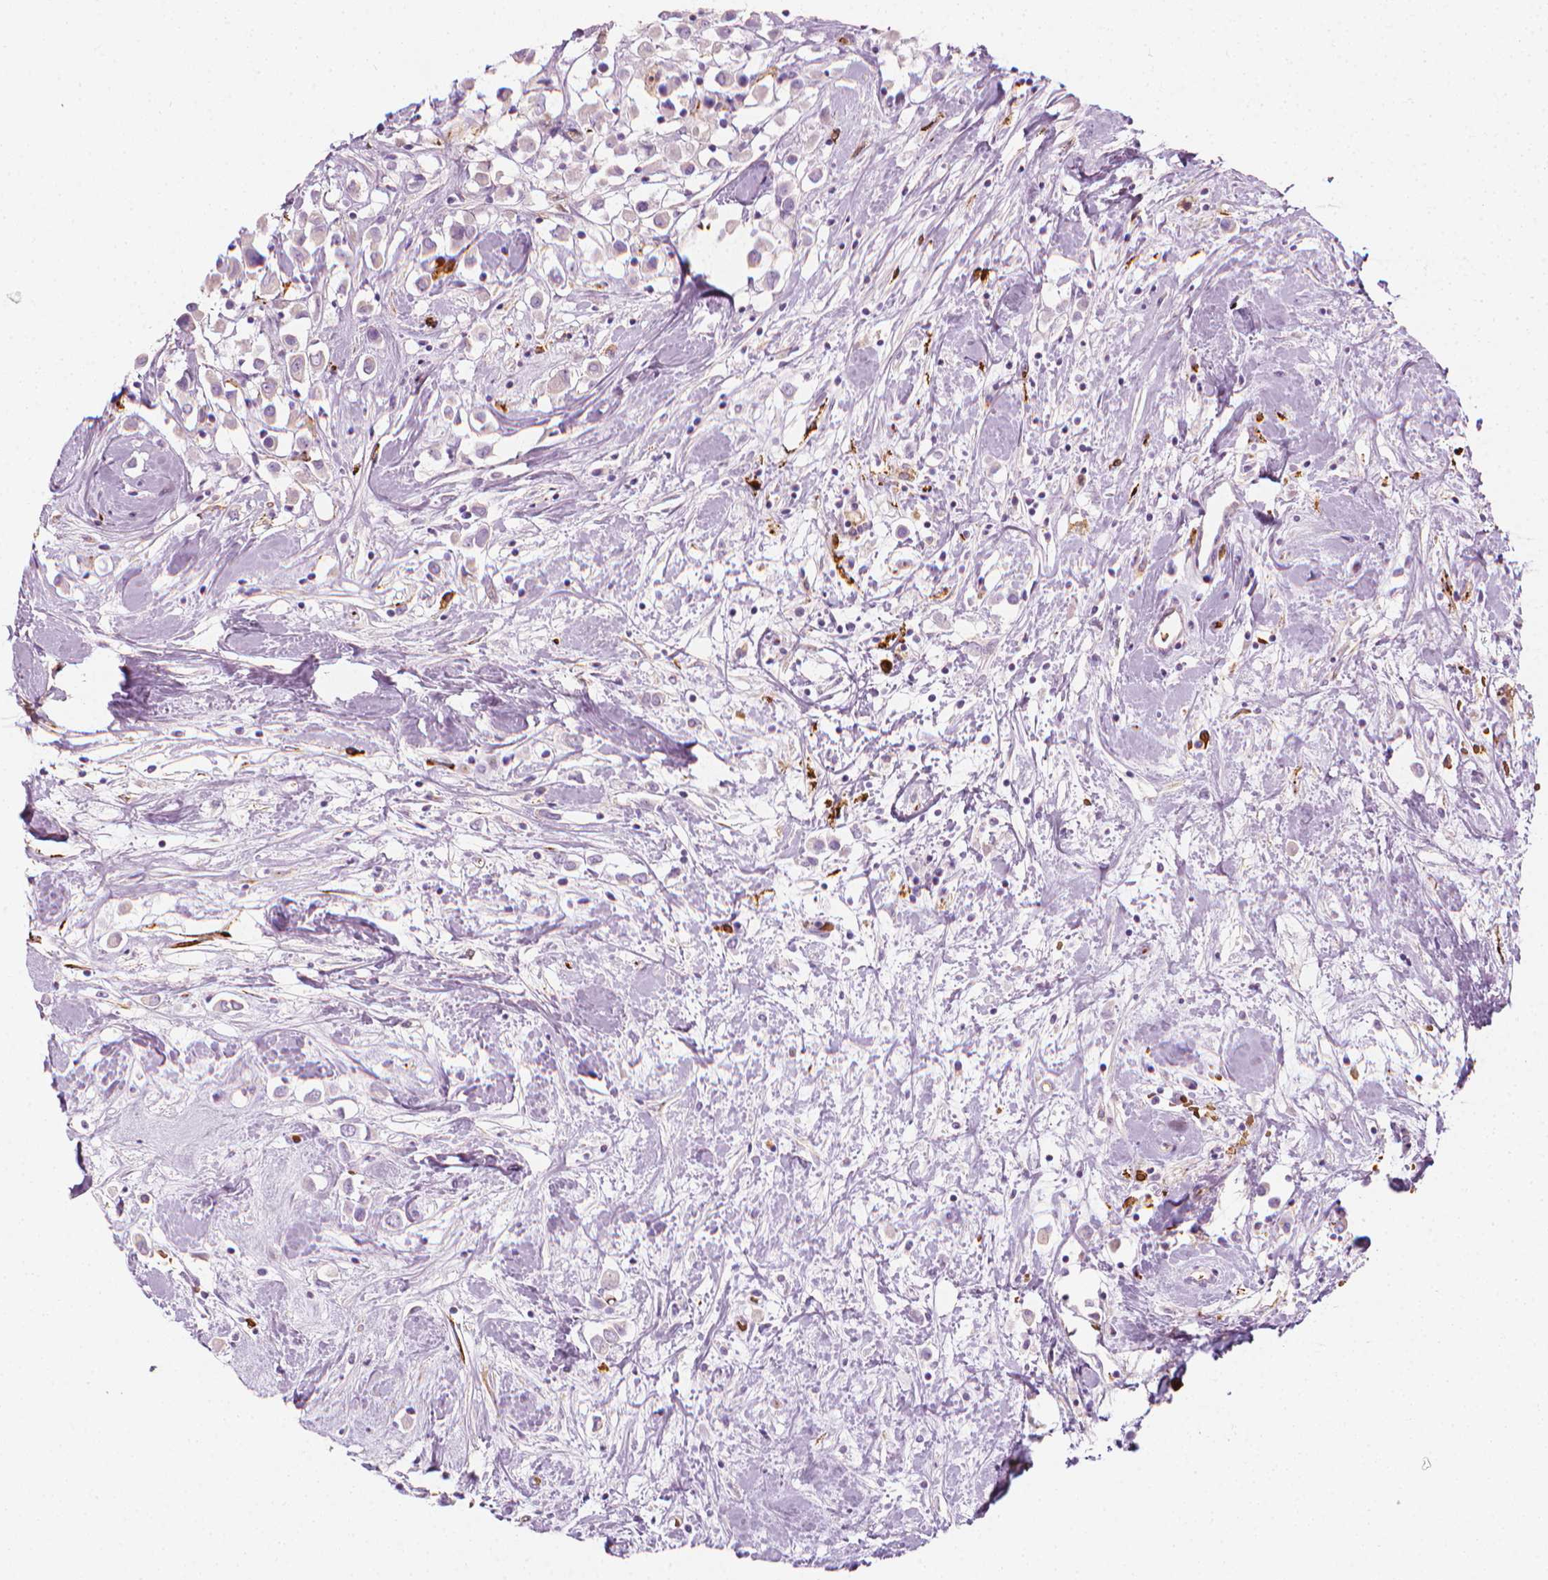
{"staining": {"intensity": "negative", "quantity": "none", "location": "none"}, "tissue": "breast cancer", "cell_type": "Tumor cells", "image_type": "cancer", "snomed": [{"axis": "morphology", "description": "Duct carcinoma"}, {"axis": "topography", "description": "Breast"}], "caption": "This is an IHC image of breast cancer (invasive ductal carcinoma). There is no staining in tumor cells.", "gene": "CES1", "patient": {"sex": "female", "age": 61}}